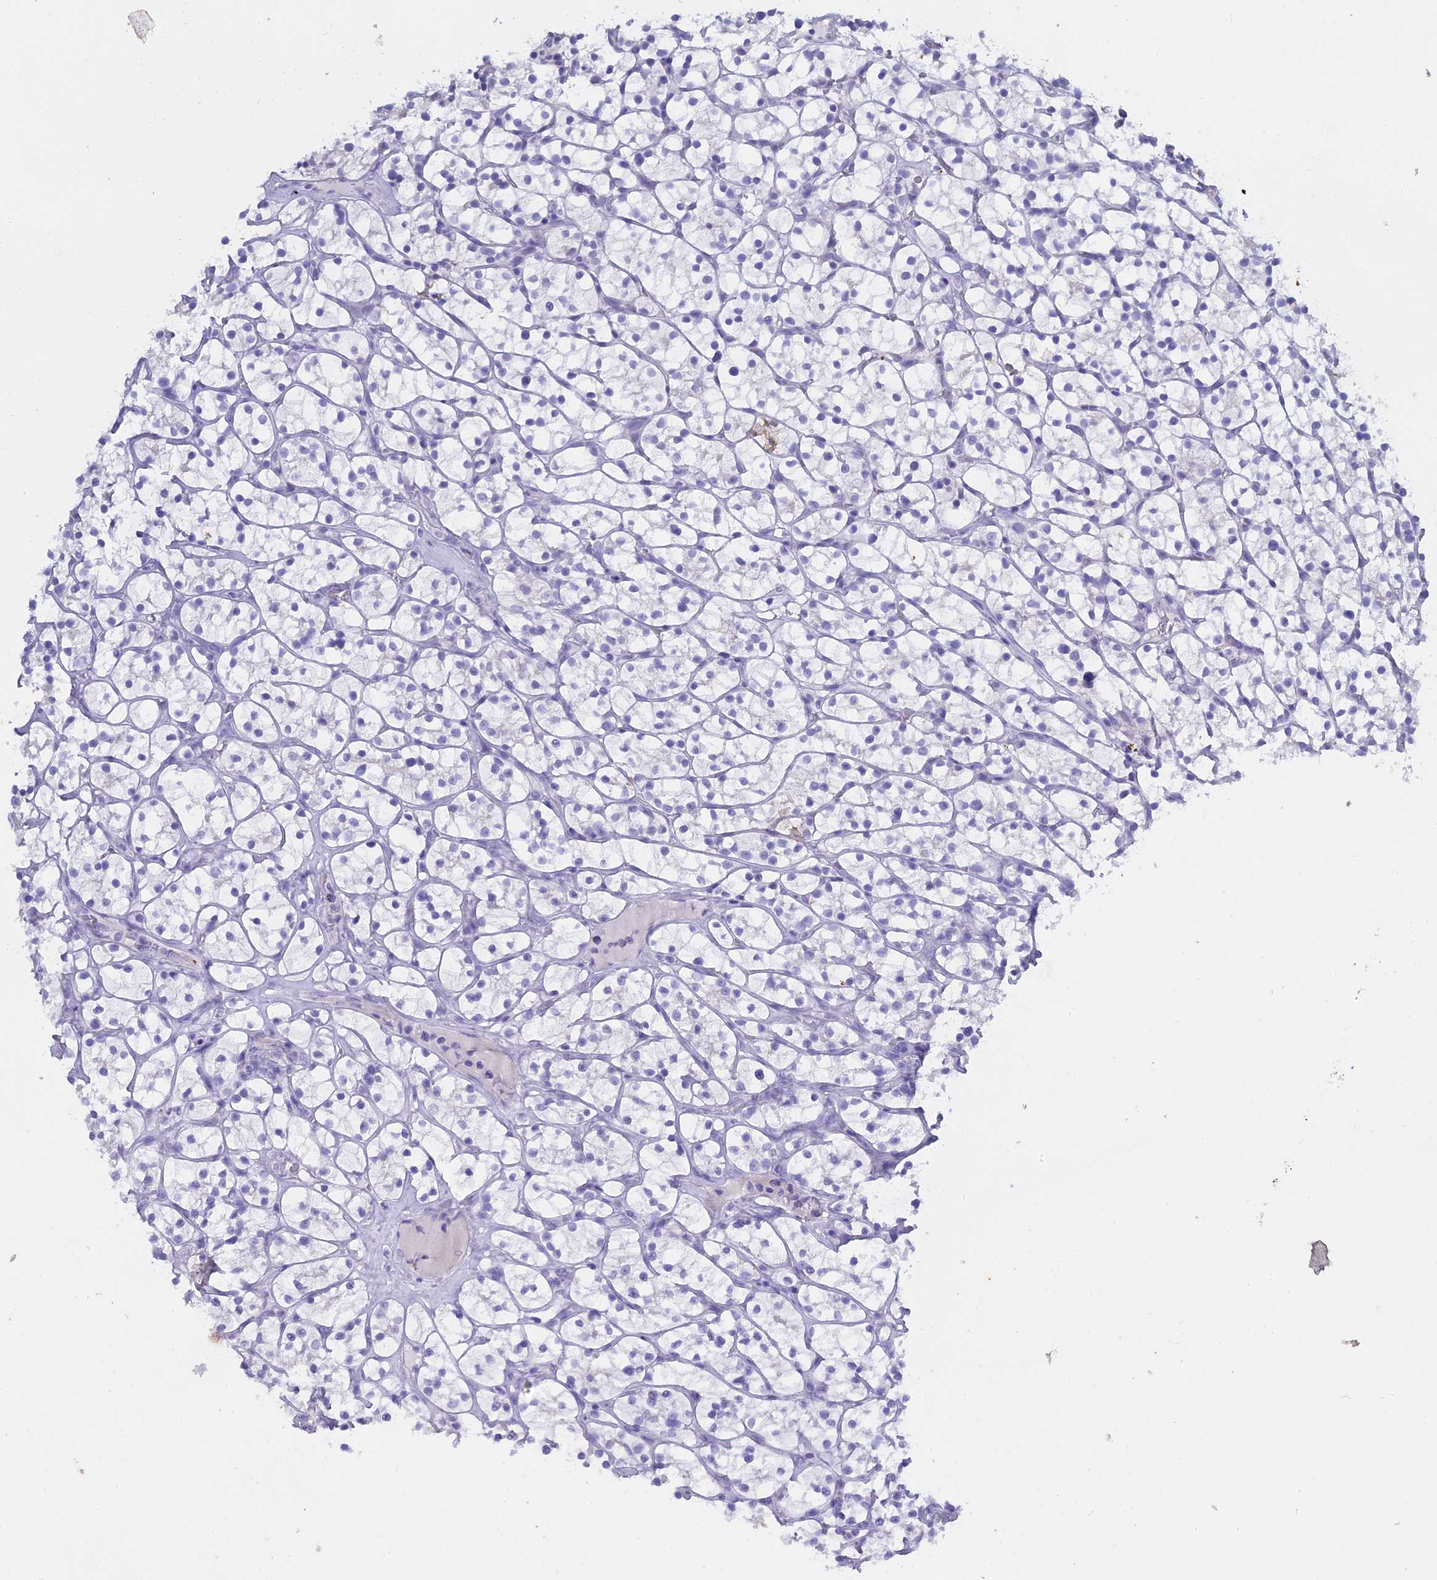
{"staining": {"intensity": "negative", "quantity": "none", "location": "none"}, "tissue": "renal cancer", "cell_type": "Tumor cells", "image_type": "cancer", "snomed": [{"axis": "morphology", "description": "Adenocarcinoma, NOS"}, {"axis": "topography", "description": "Kidney"}], "caption": "Micrograph shows no protein positivity in tumor cells of adenocarcinoma (renal) tissue.", "gene": "S100A7", "patient": {"sex": "female", "age": 64}}